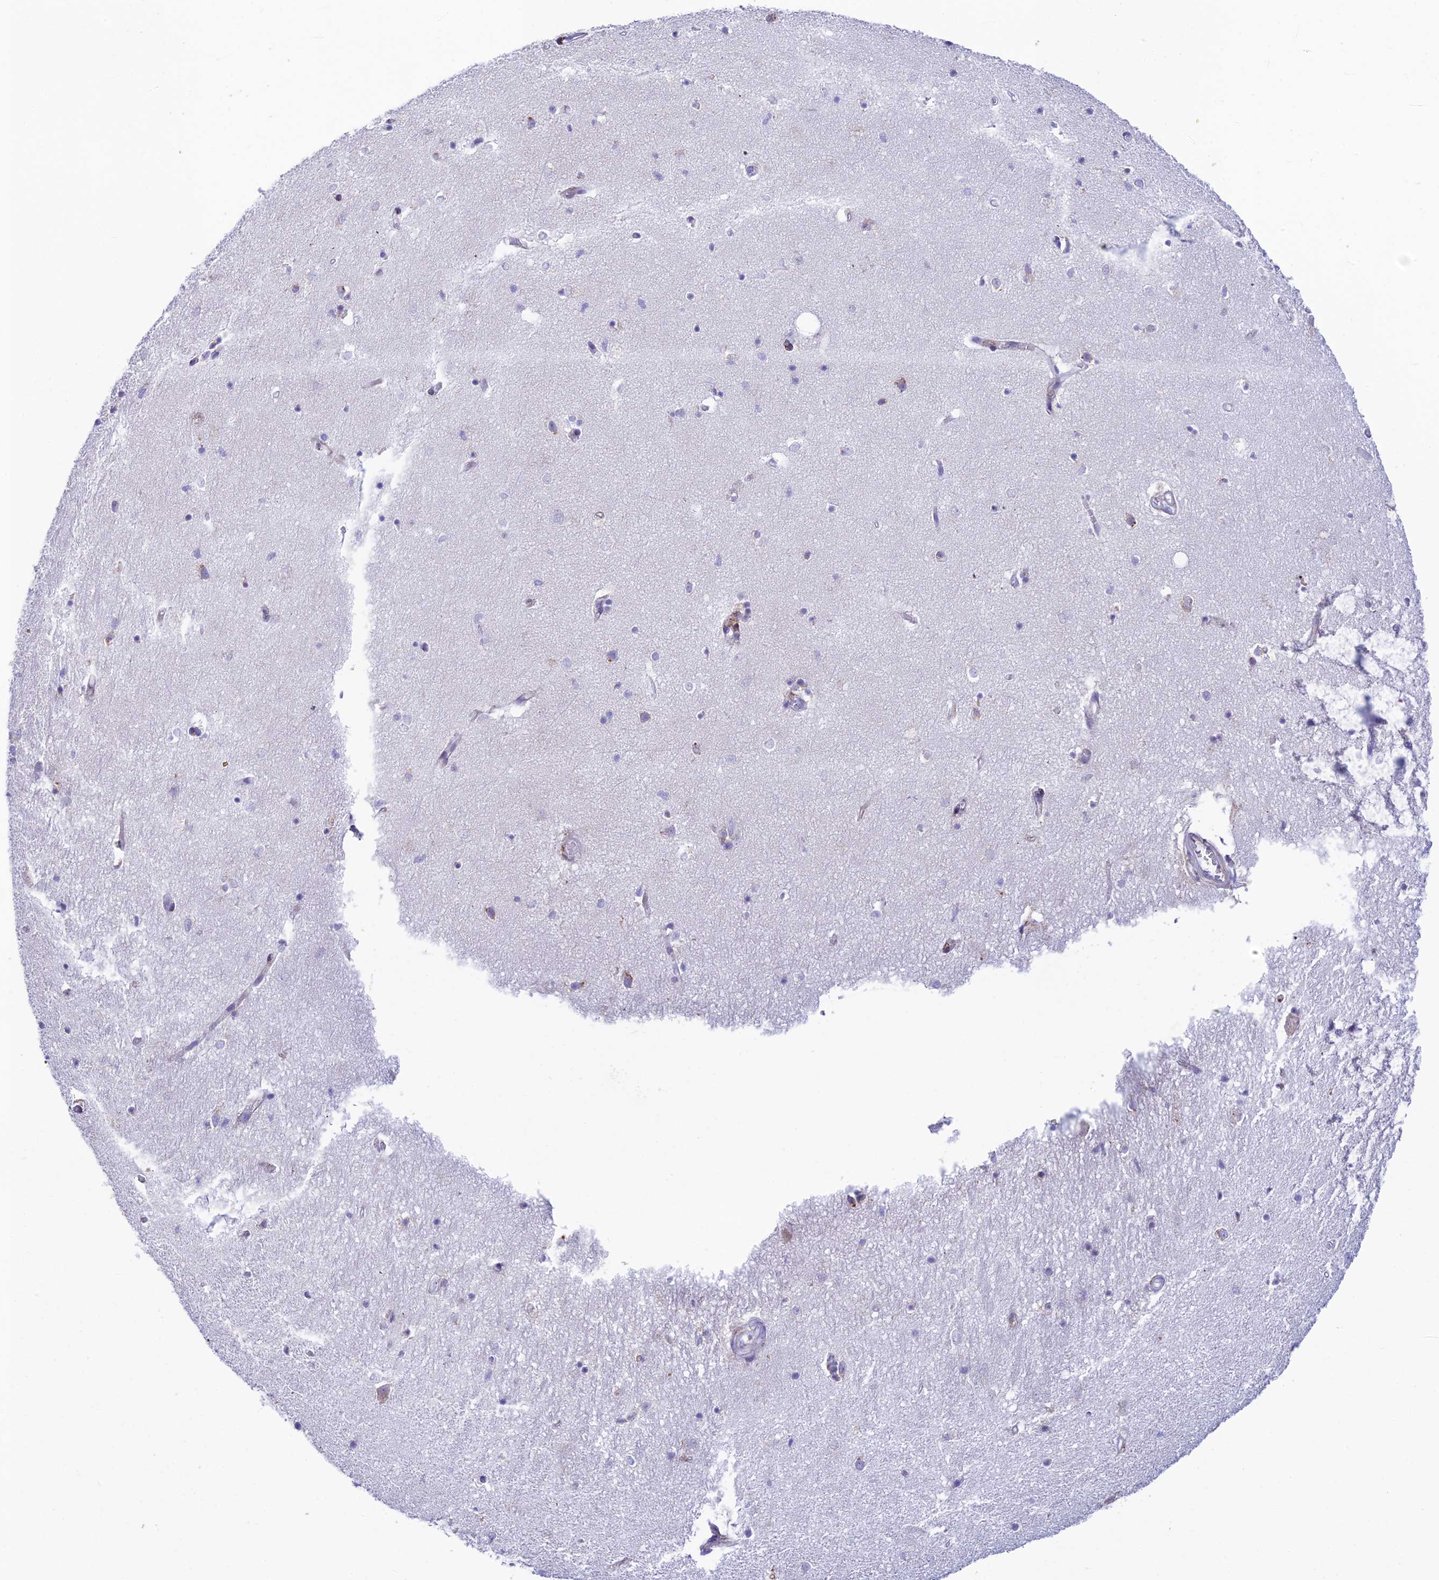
{"staining": {"intensity": "negative", "quantity": "none", "location": "none"}, "tissue": "hippocampus", "cell_type": "Glial cells", "image_type": "normal", "snomed": [{"axis": "morphology", "description": "Normal tissue, NOS"}, {"axis": "topography", "description": "Hippocampus"}], "caption": "The micrograph demonstrates no significant staining in glial cells of hippocampus. (DAB (3,3'-diaminobenzidine) immunohistochemistry with hematoxylin counter stain).", "gene": "TUBGCP6", "patient": {"sex": "female", "age": 64}}